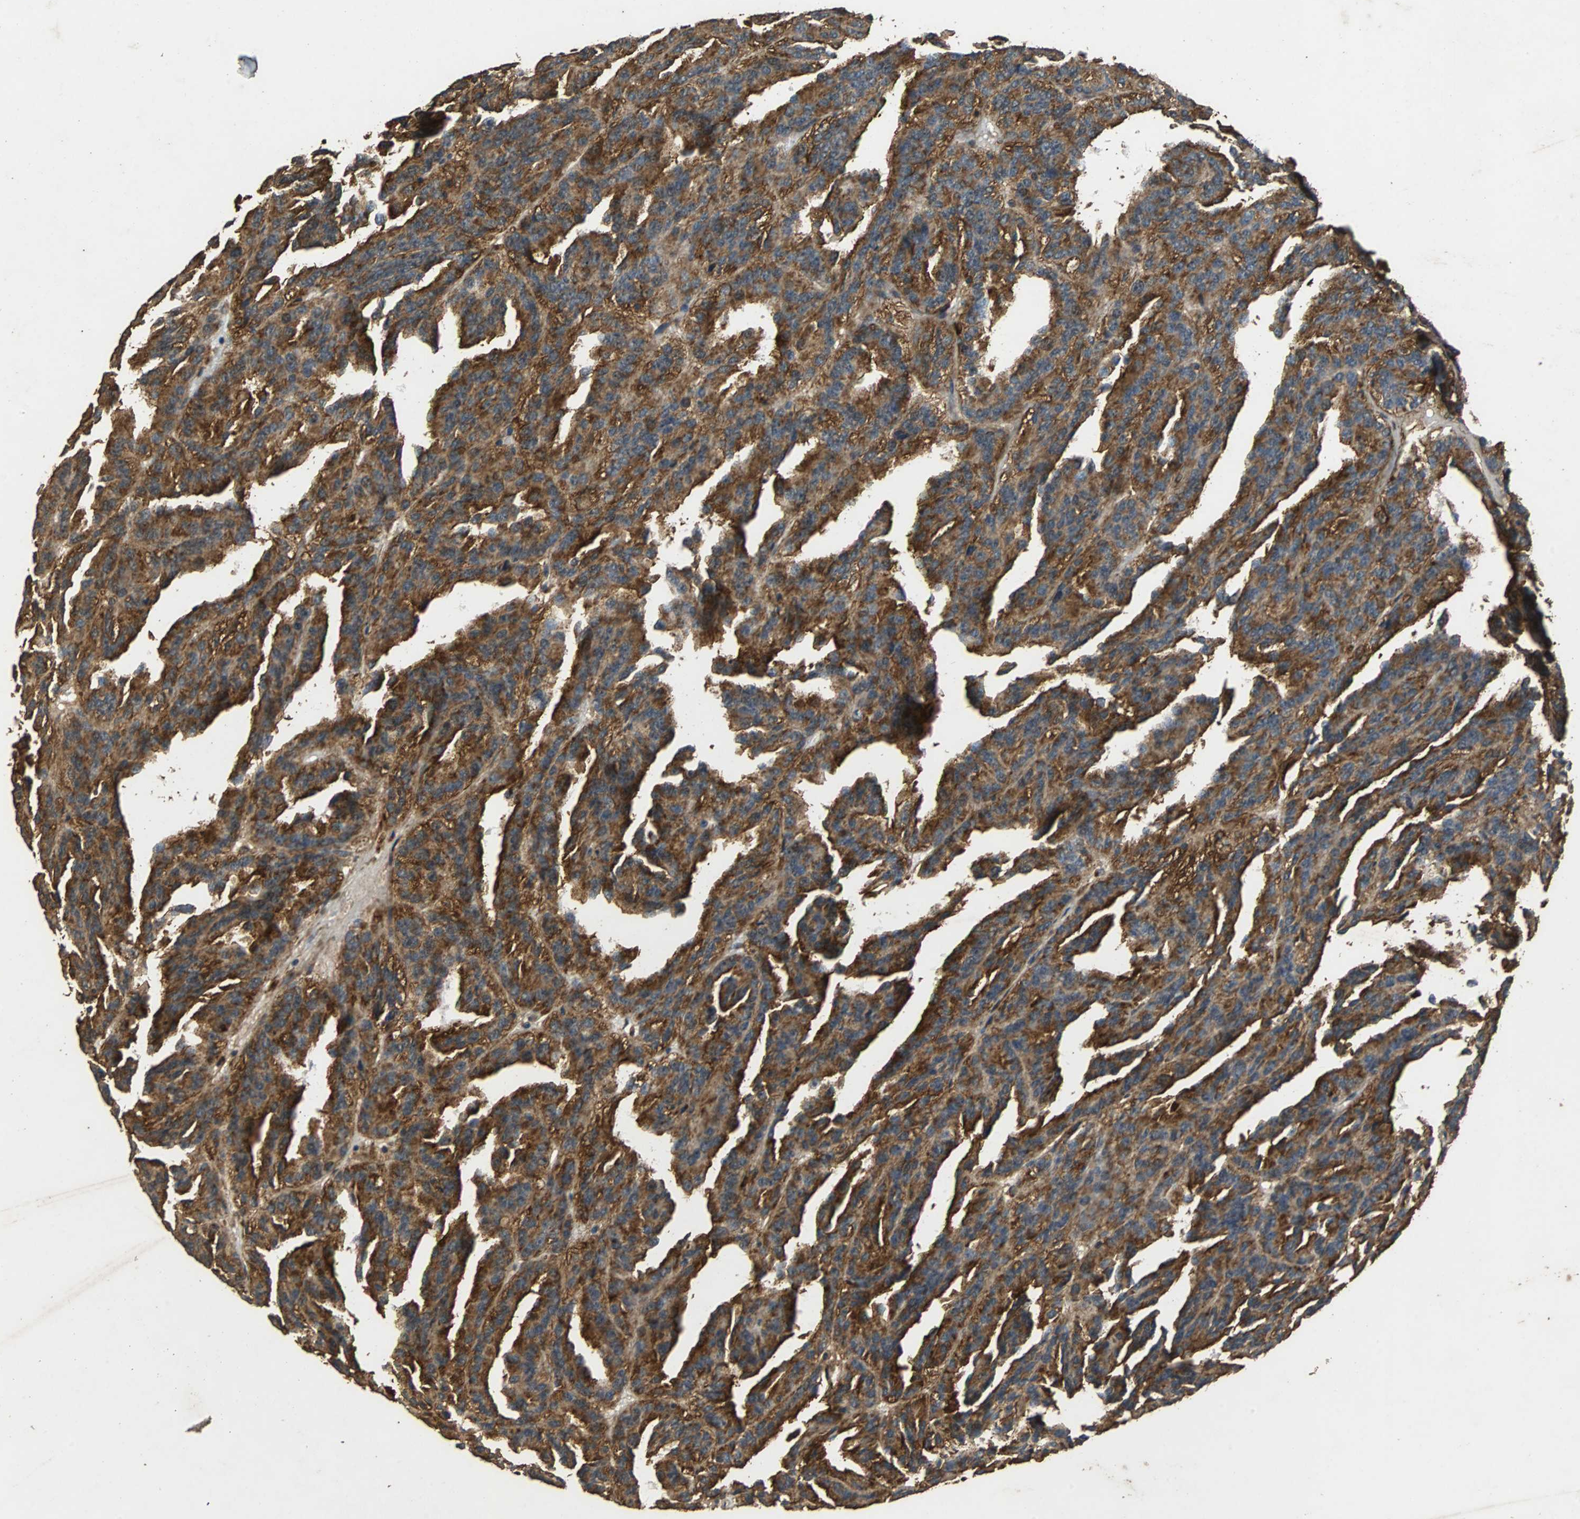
{"staining": {"intensity": "strong", "quantity": ">75%", "location": "cytoplasmic/membranous"}, "tissue": "renal cancer", "cell_type": "Tumor cells", "image_type": "cancer", "snomed": [{"axis": "morphology", "description": "Adenocarcinoma, NOS"}, {"axis": "topography", "description": "Kidney"}], "caption": "Brown immunohistochemical staining in human renal cancer (adenocarcinoma) displays strong cytoplasmic/membranous positivity in approximately >75% of tumor cells.", "gene": "NAA10", "patient": {"sex": "male", "age": 46}}